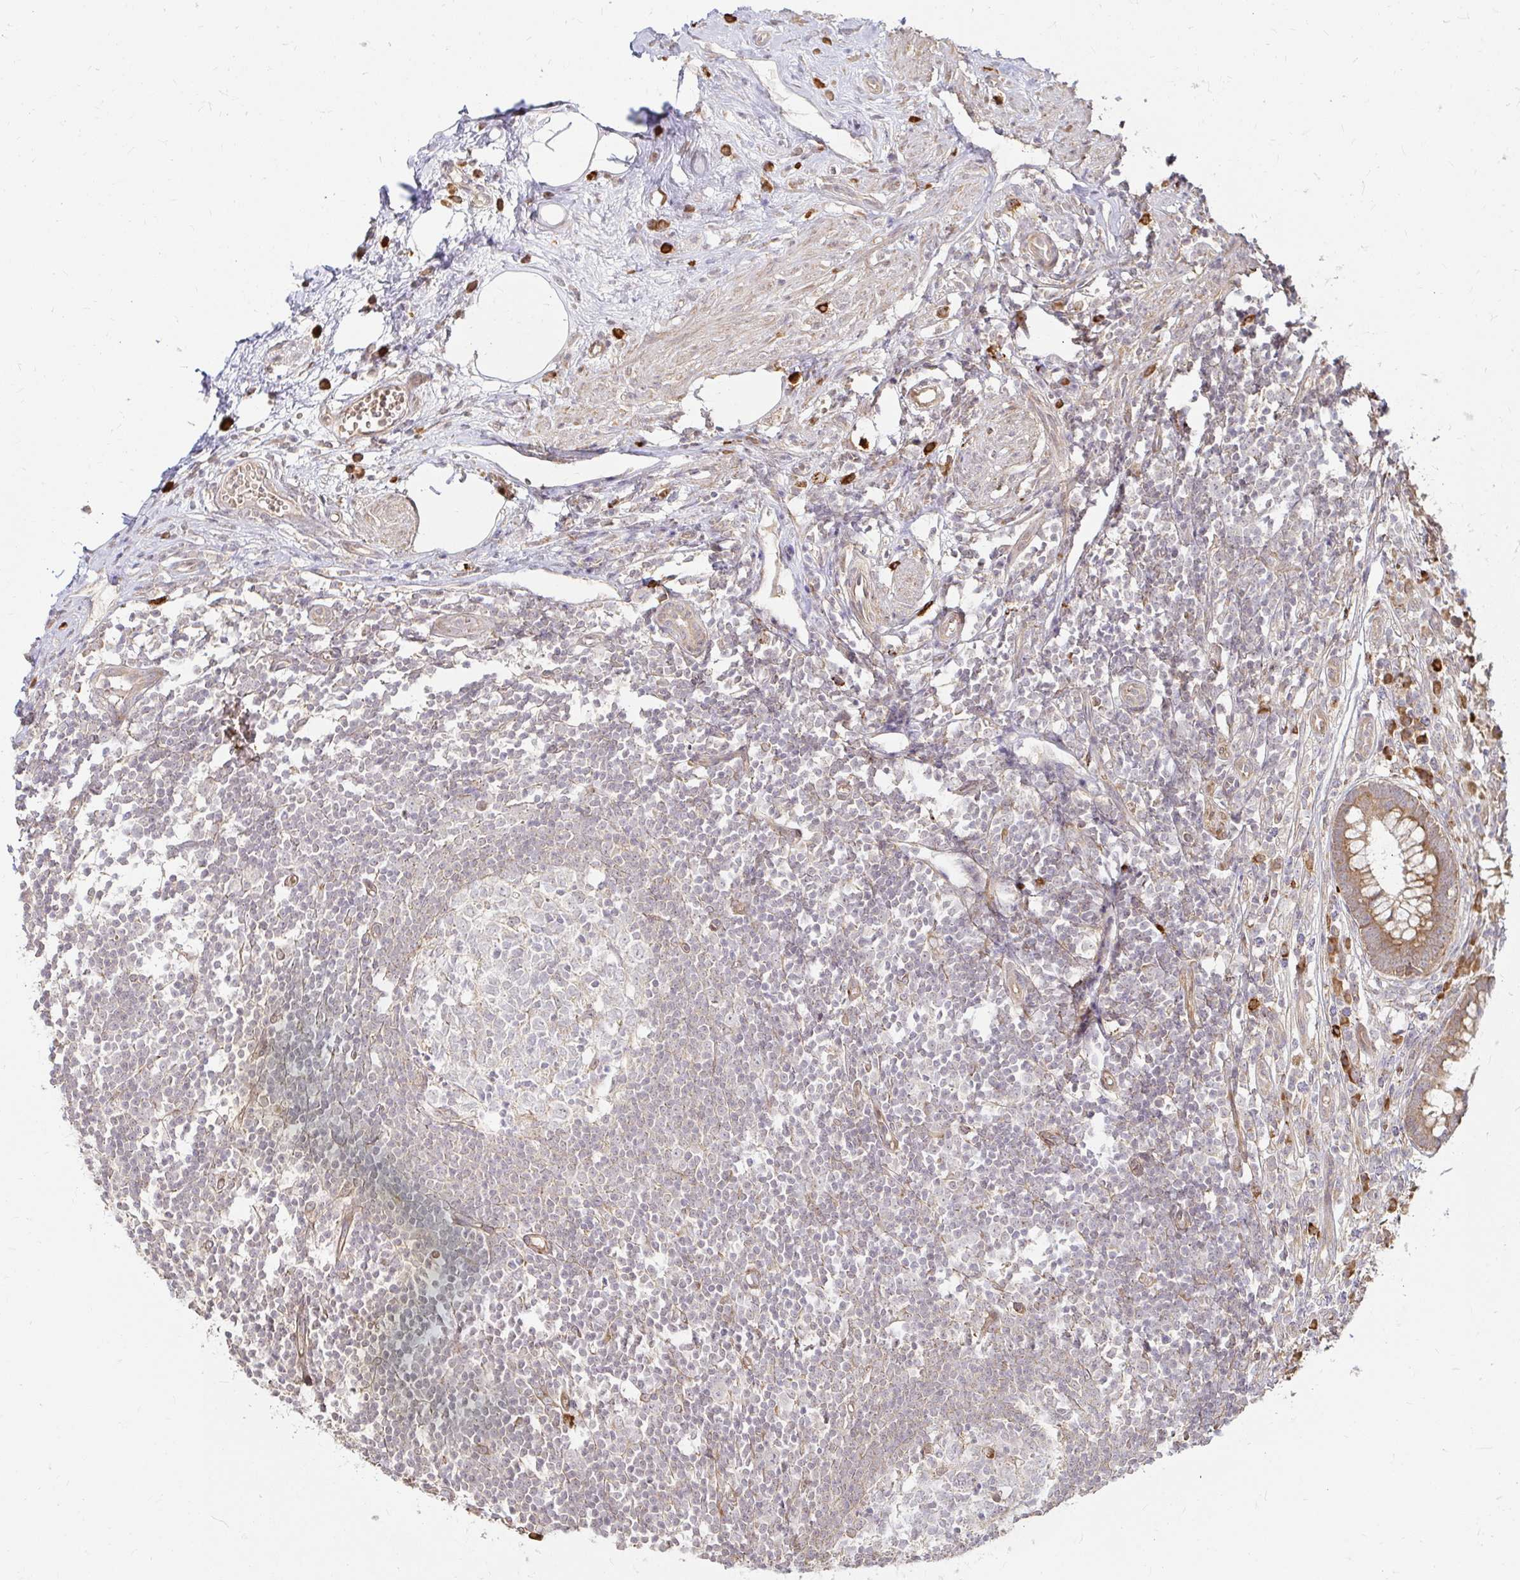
{"staining": {"intensity": "moderate", "quantity": ">75%", "location": "cytoplasmic/membranous"}, "tissue": "appendix", "cell_type": "Glandular cells", "image_type": "normal", "snomed": [{"axis": "morphology", "description": "Normal tissue, NOS"}, {"axis": "topography", "description": "Appendix"}], "caption": "Protein expression analysis of normal appendix demonstrates moderate cytoplasmic/membranous positivity in about >75% of glandular cells.", "gene": "CAST", "patient": {"sex": "female", "age": 56}}